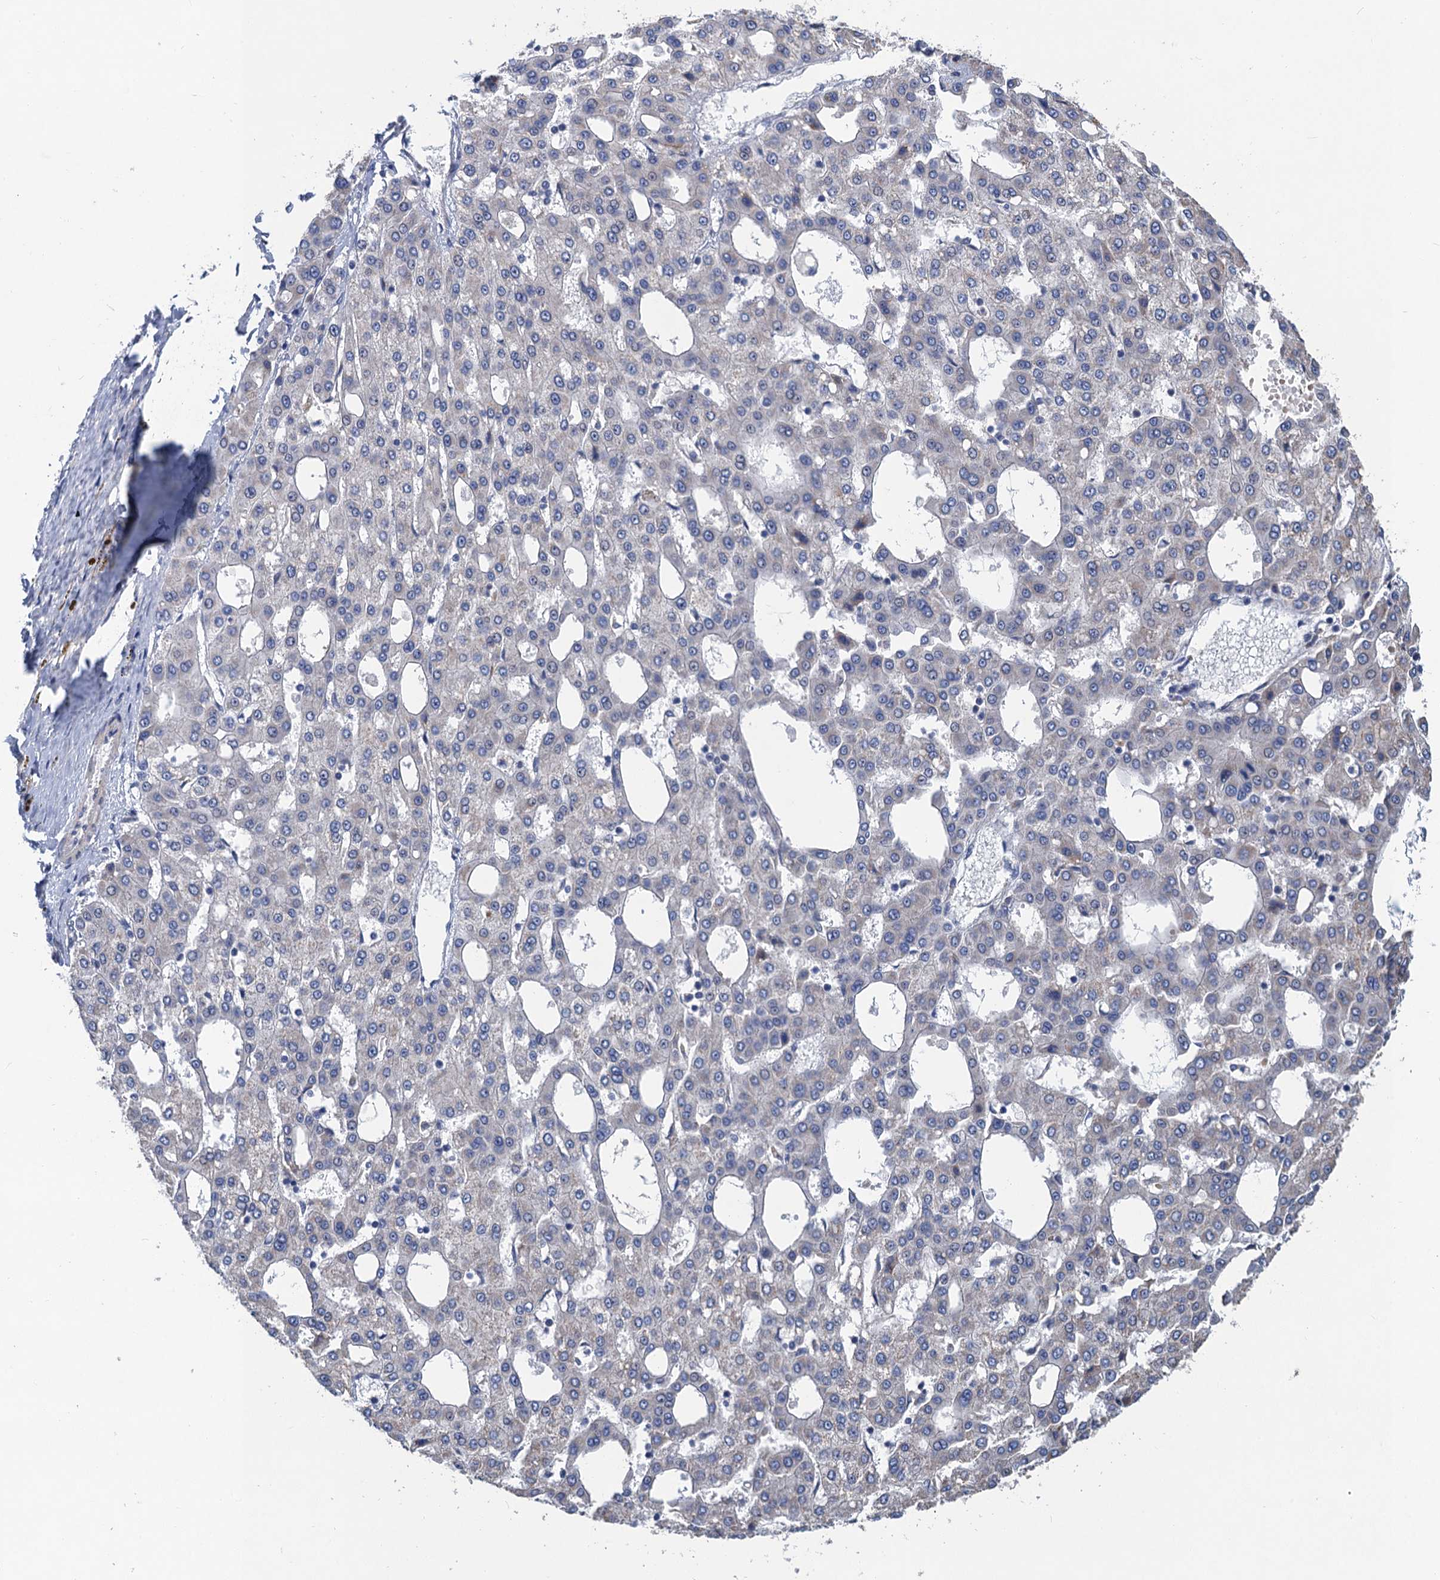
{"staining": {"intensity": "negative", "quantity": "none", "location": "none"}, "tissue": "liver cancer", "cell_type": "Tumor cells", "image_type": "cancer", "snomed": [{"axis": "morphology", "description": "Carcinoma, Hepatocellular, NOS"}, {"axis": "topography", "description": "Liver"}], "caption": "IHC histopathology image of neoplastic tissue: liver hepatocellular carcinoma stained with DAB reveals no significant protein expression in tumor cells.", "gene": "TRAF7", "patient": {"sex": "male", "age": 47}}